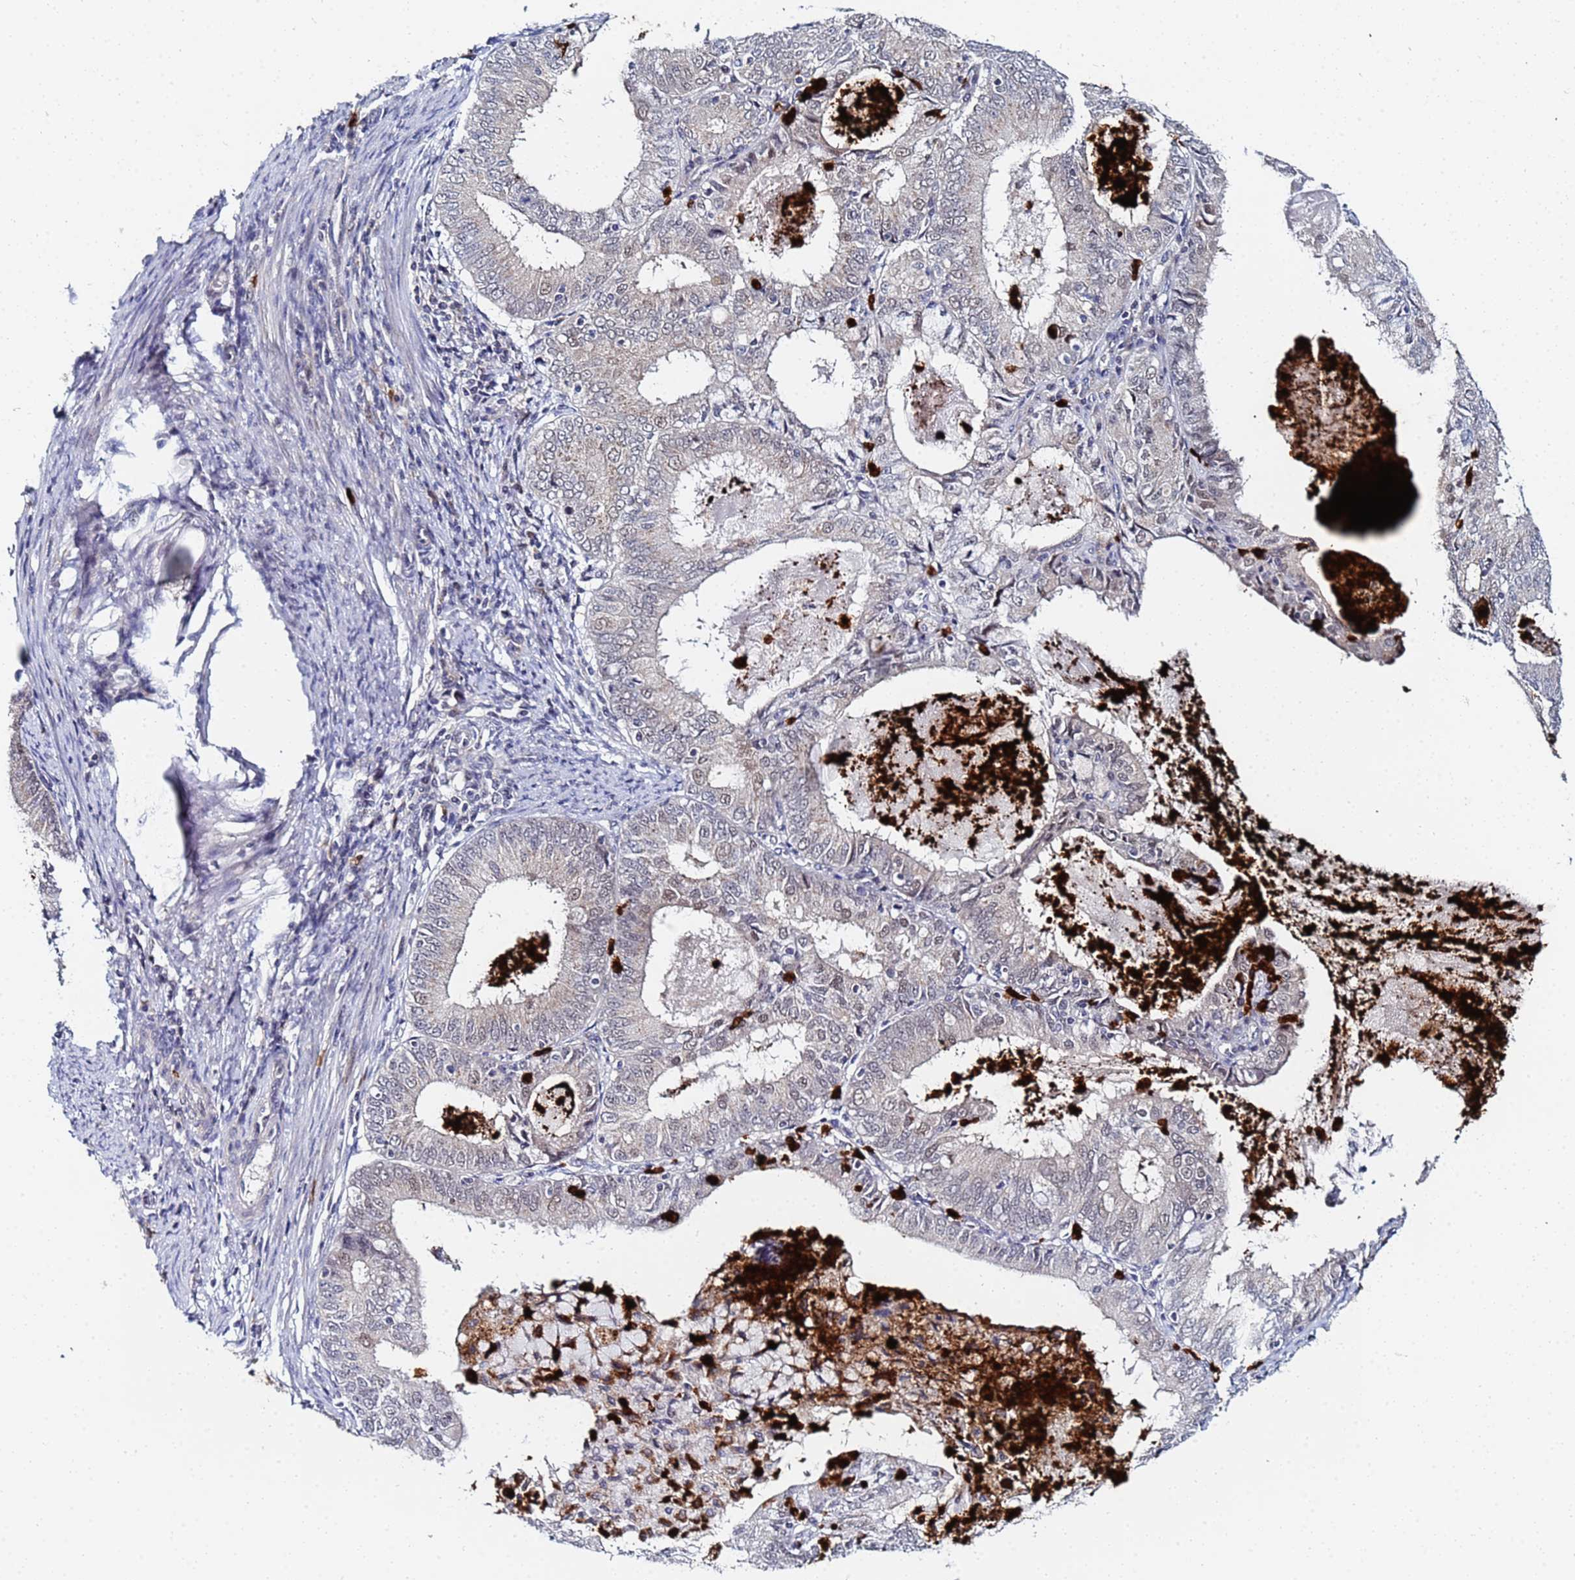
{"staining": {"intensity": "weak", "quantity": "25%-75%", "location": "nuclear"}, "tissue": "endometrial cancer", "cell_type": "Tumor cells", "image_type": "cancer", "snomed": [{"axis": "morphology", "description": "Adenocarcinoma, NOS"}, {"axis": "topography", "description": "Endometrium"}], "caption": "Immunohistochemistry (IHC) image of neoplastic tissue: human endometrial cancer stained using immunohistochemistry (IHC) demonstrates low levels of weak protein expression localized specifically in the nuclear of tumor cells, appearing as a nuclear brown color.", "gene": "MTCL1", "patient": {"sex": "female", "age": 57}}